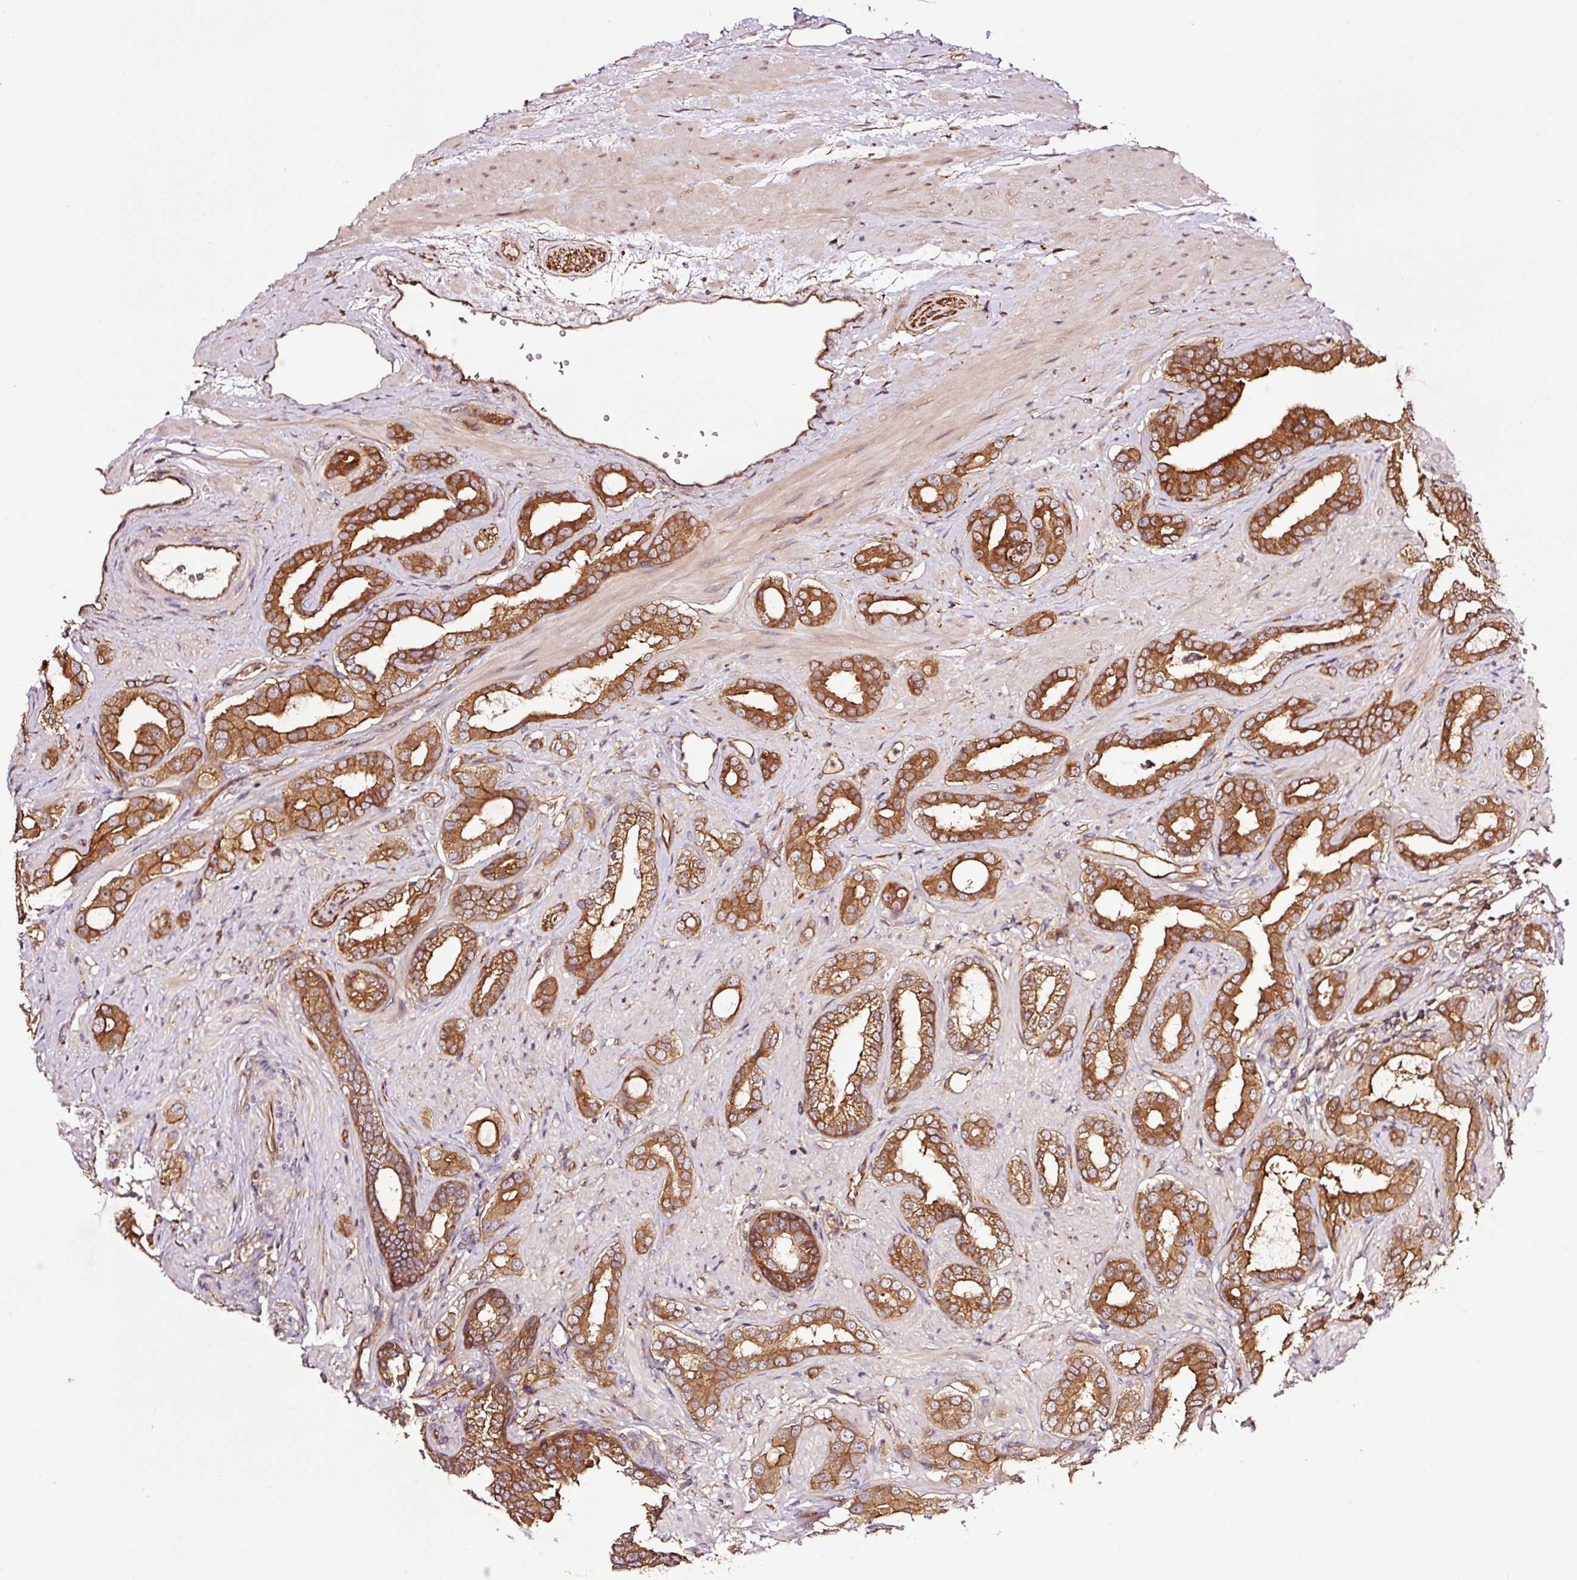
{"staining": {"intensity": "moderate", "quantity": ">75%", "location": "cytoplasmic/membranous"}, "tissue": "prostate cancer", "cell_type": "Tumor cells", "image_type": "cancer", "snomed": [{"axis": "morphology", "description": "Adenocarcinoma, Low grade"}, {"axis": "topography", "description": "Prostate"}], "caption": "There is medium levels of moderate cytoplasmic/membranous expression in tumor cells of prostate adenocarcinoma (low-grade), as demonstrated by immunohistochemical staining (brown color).", "gene": "METAP1", "patient": {"sex": "male", "age": 57}}